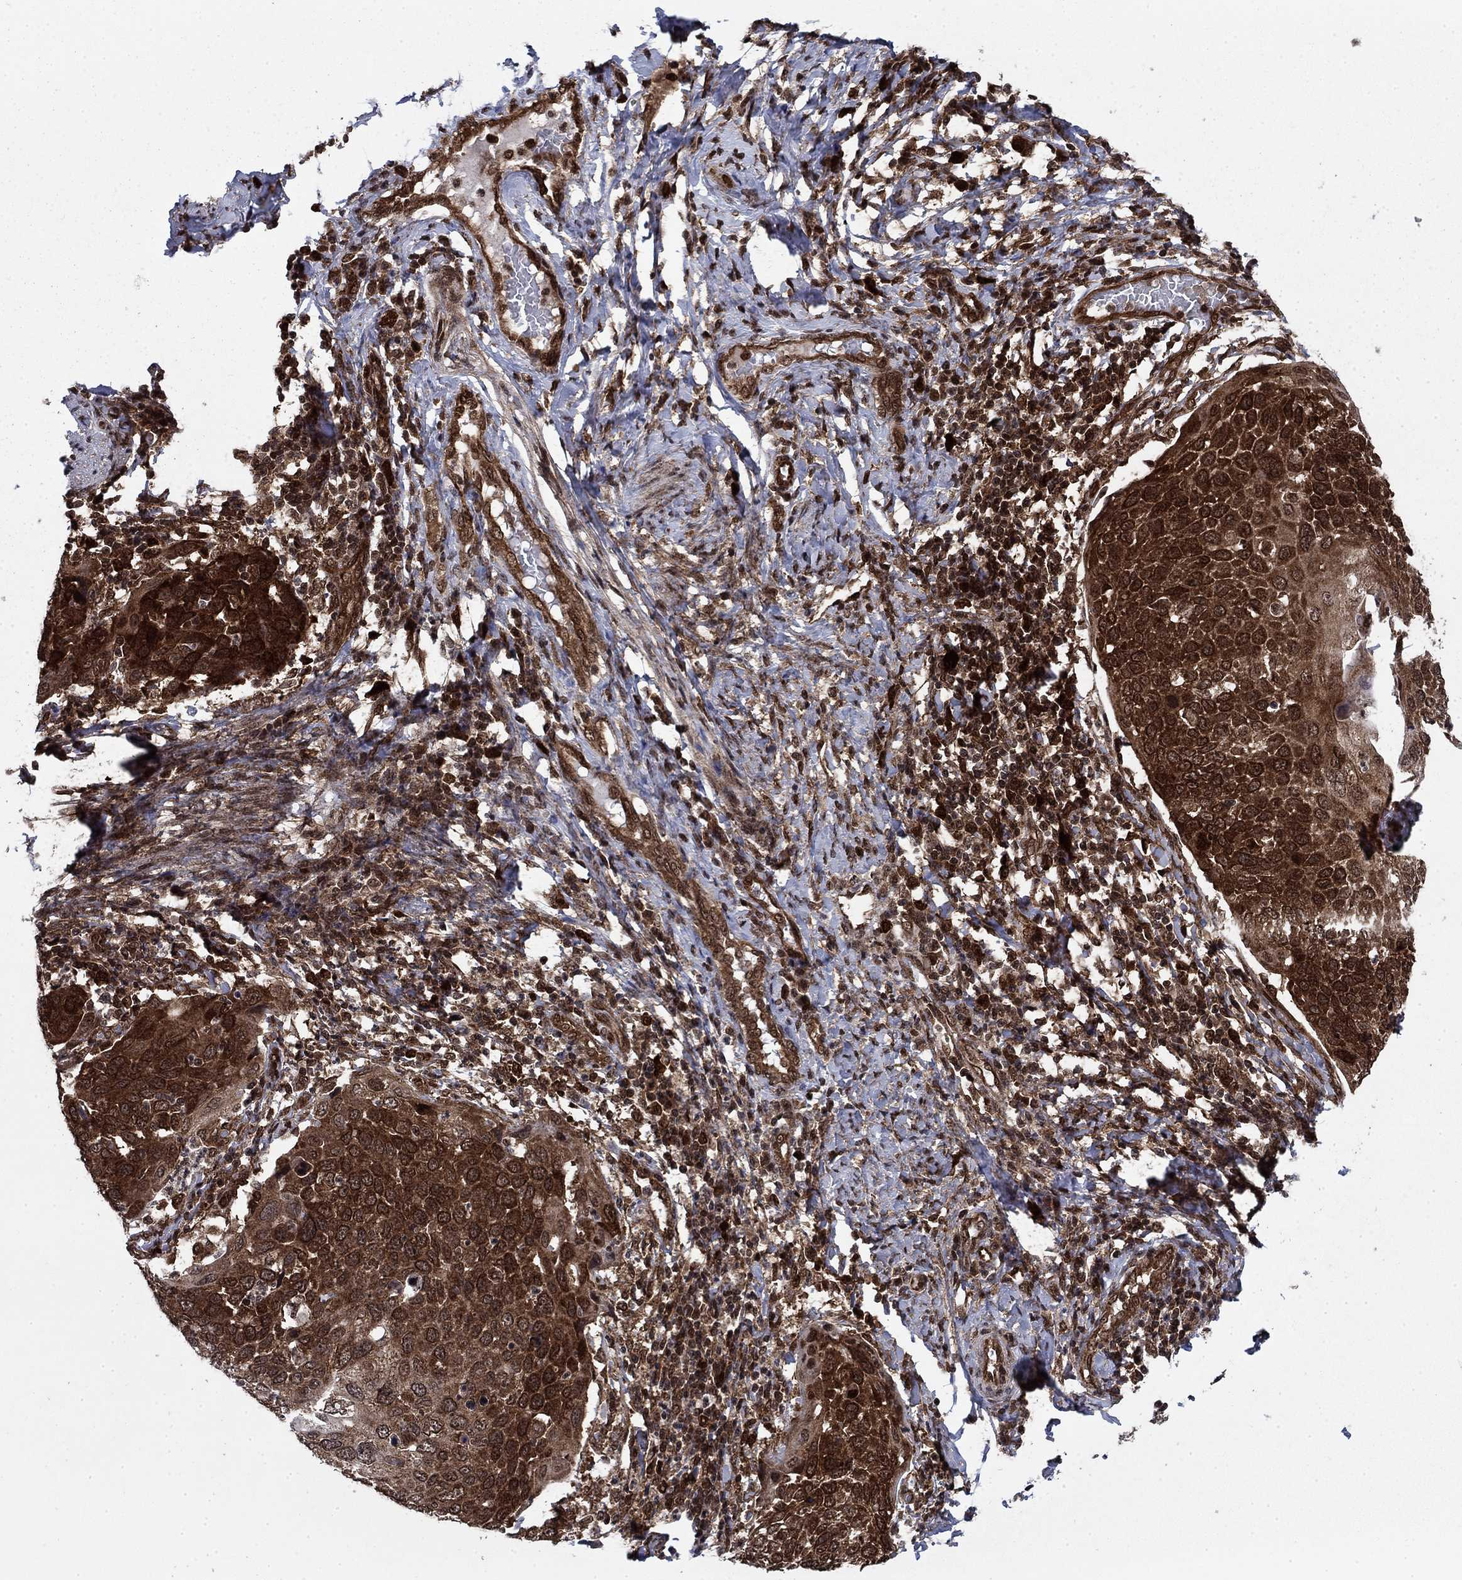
{"staining": {"intensity": "strong", "quantity": ">75%", "location": "cytoplasmic/membranous,nuclear"}, "tissue": "cervical cancer", "cell_type": "Tumor cells", "image_type": "cancer", "snomed": [{"axis": "morphology", "description": "Squamous cell carcinoma, NOS"}, {"axis": "topography", "description": "Cervix"}], "caption": "The micrograph reveals a brown stain indicating the presence of a protein in the cytoplasmic/membranous and nuclear of tumor cells in cervical cancer.", "gene": "DNAJA1", "patient": {"sex": "female", "age": 54}}